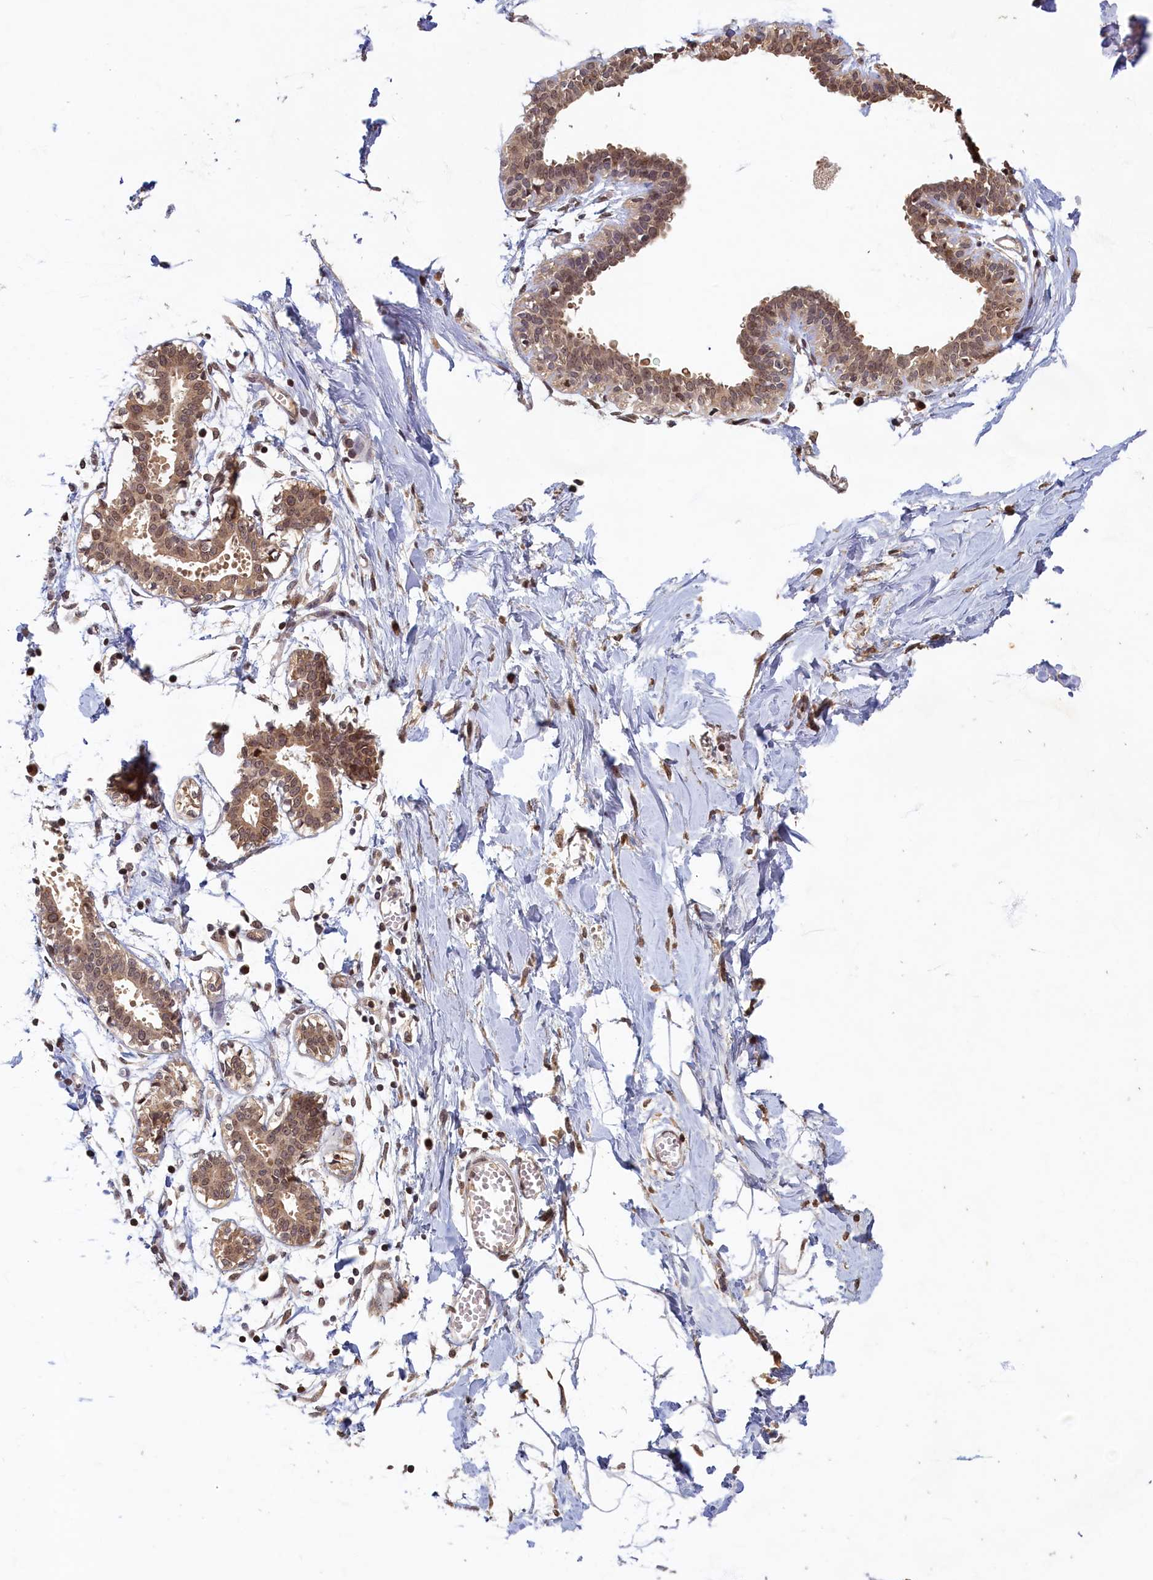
{"staining": {"intensity": "negative", "quantity": "none", "location": "none"}, "tissue": "breast", "cell_type": "Adipocytes", "image_type": "normal", "snomed": [{"axis": "morphology", "description": "Normal tissue, NOS"}, {"axis": "topography", "description": "Breast"}], "caption": "Image shows no protein staining in adipocytes of unremarkable breast.", "gene": "CKAP2L", "patient": {"sex": "female", "age": 27}}